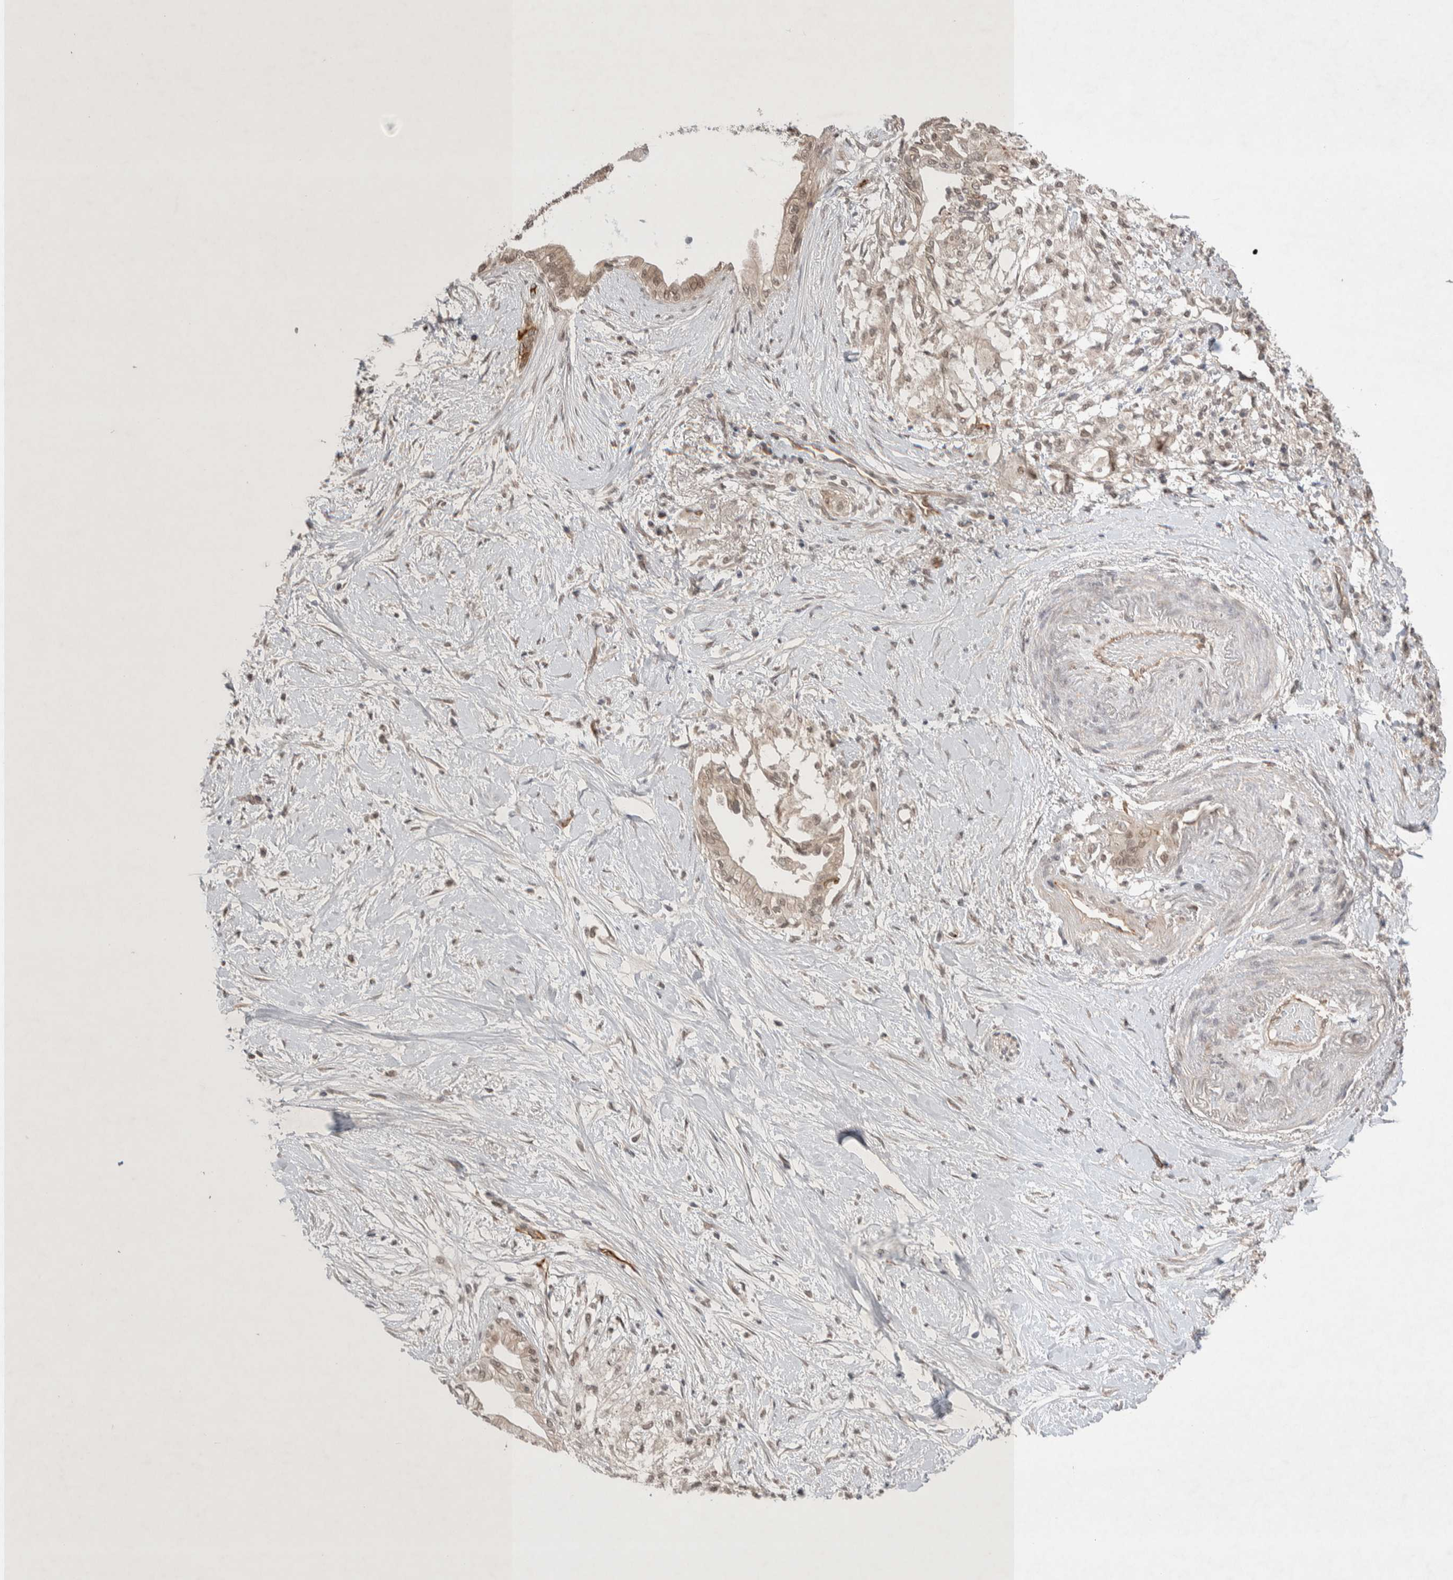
{"staining": {"intensity": "weak", "quantity": "25%-75%", "location": "nuclear"}, "tissue": "pancreatic cancer", "cell_type": "Tumor cells", "image_type": "cancer", "snomed": [{"axis": "morphology", "description": "Normal tissue, NOS"}, {"axis": "morphology", "description": "Adenocarcinoma, NOS"}, {"axis": "topography", "description": "Pancreas"}, {"axis": "topography", "description": "Duodenum"}], "caption": "Brown immunohistochemical staining in pancreatic adenocarcinoma displays weak nuclear positivity in about 25%-75% of tumor cells.", "gene": "ZNF704", "patient": {"sex": "female", "age": 60}}